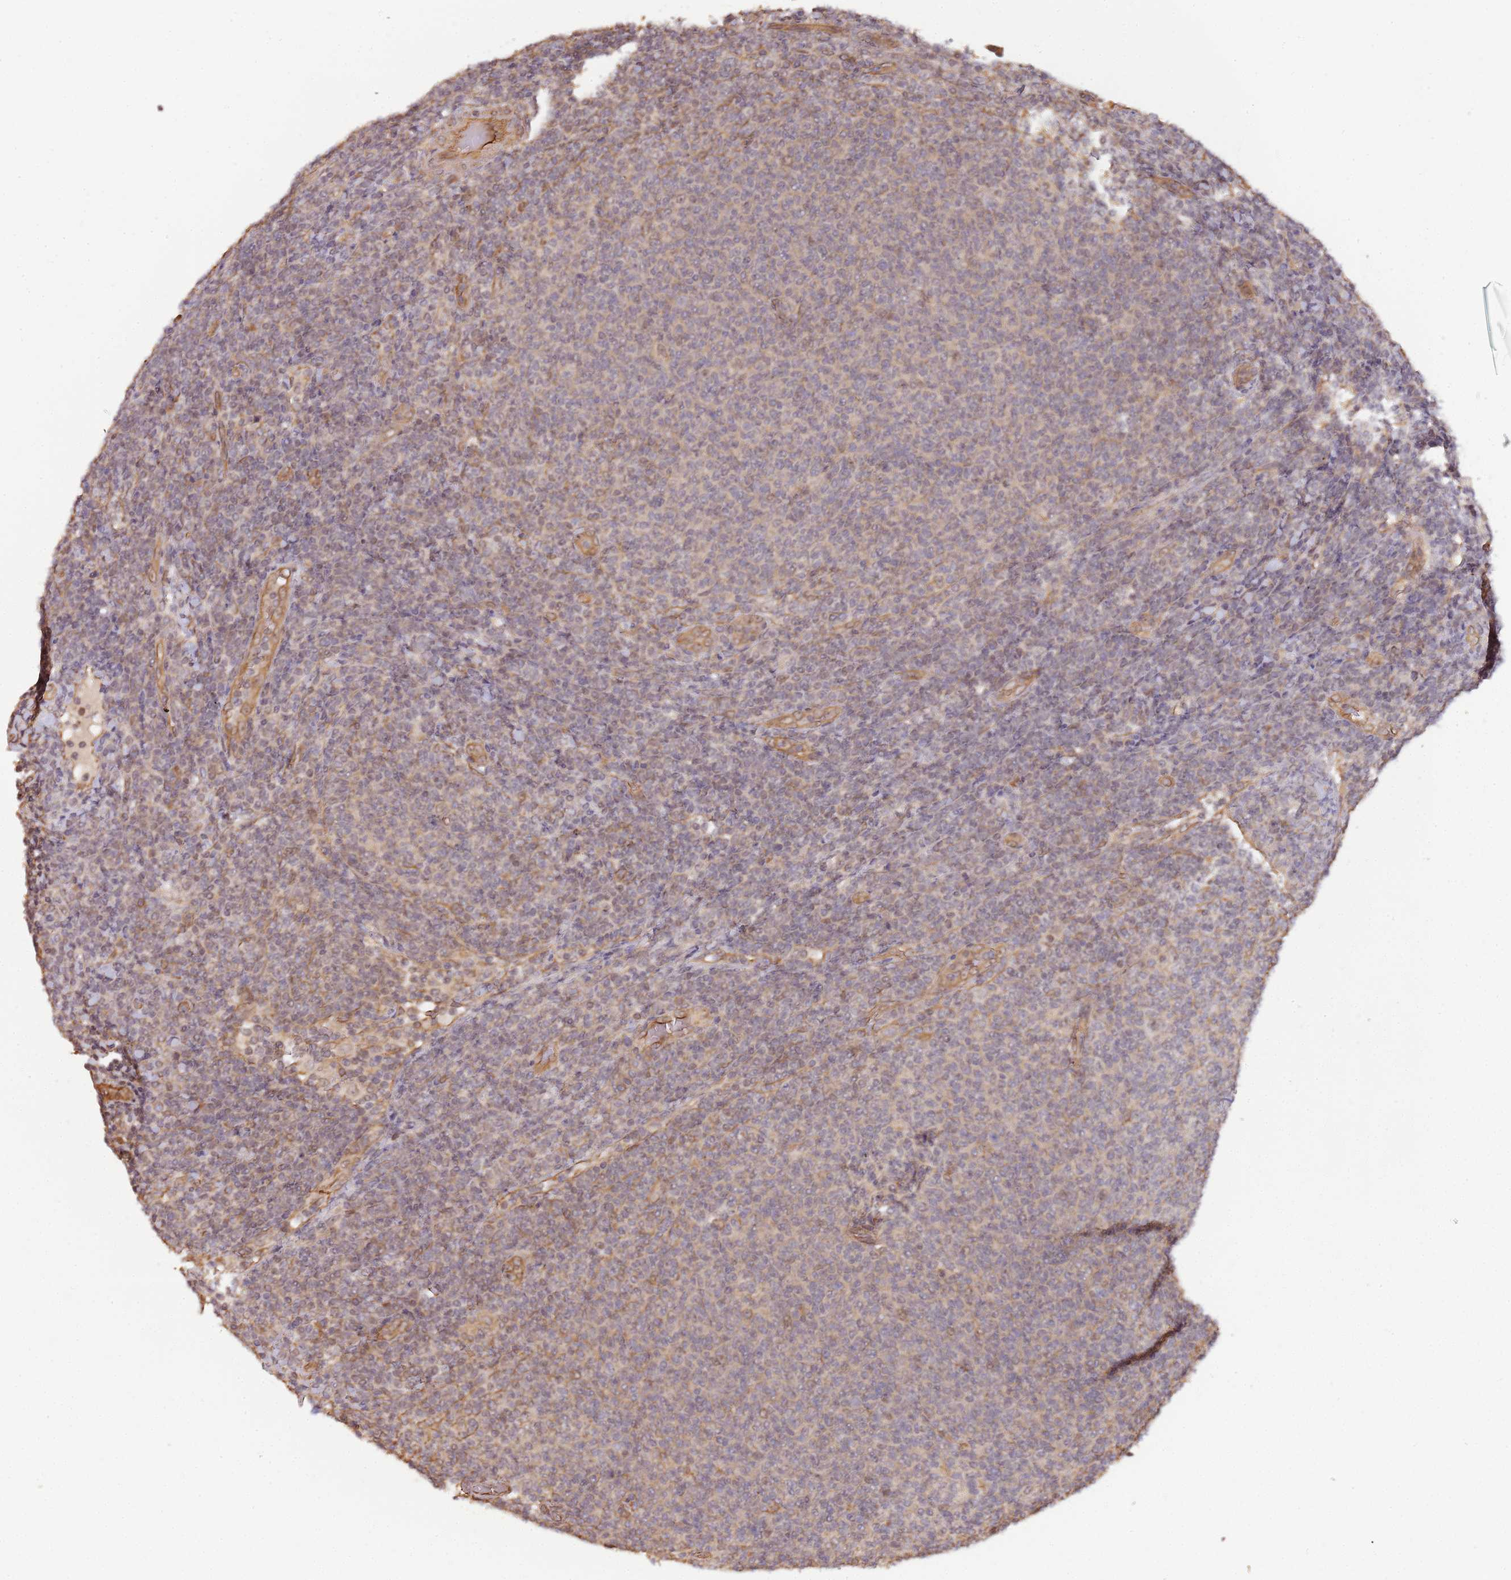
{"staining": {"intensity": "negative", "quantity": "none", "location": "none"}, "tissue": "lymphoma", "cell_type": "Tumor cells", "image_type": "cancer", "snomed": [{"axis": "morphology", "description": "Malignant lymphoma, non-Hodgkin's type, Low grade"}, {"axis": "topography", "description": "Lymph node"}], "caption": "Low-grade malignant lymphoma, non-Hodgkin's type was stained to show a protein in brown. There is no significant positivity in tumor cells. (Immunohistochemistry (ihc), brightfield microscopy, high magnification).", "gene": "SURF2", "patient": {"sex": "male", "age": 66}}